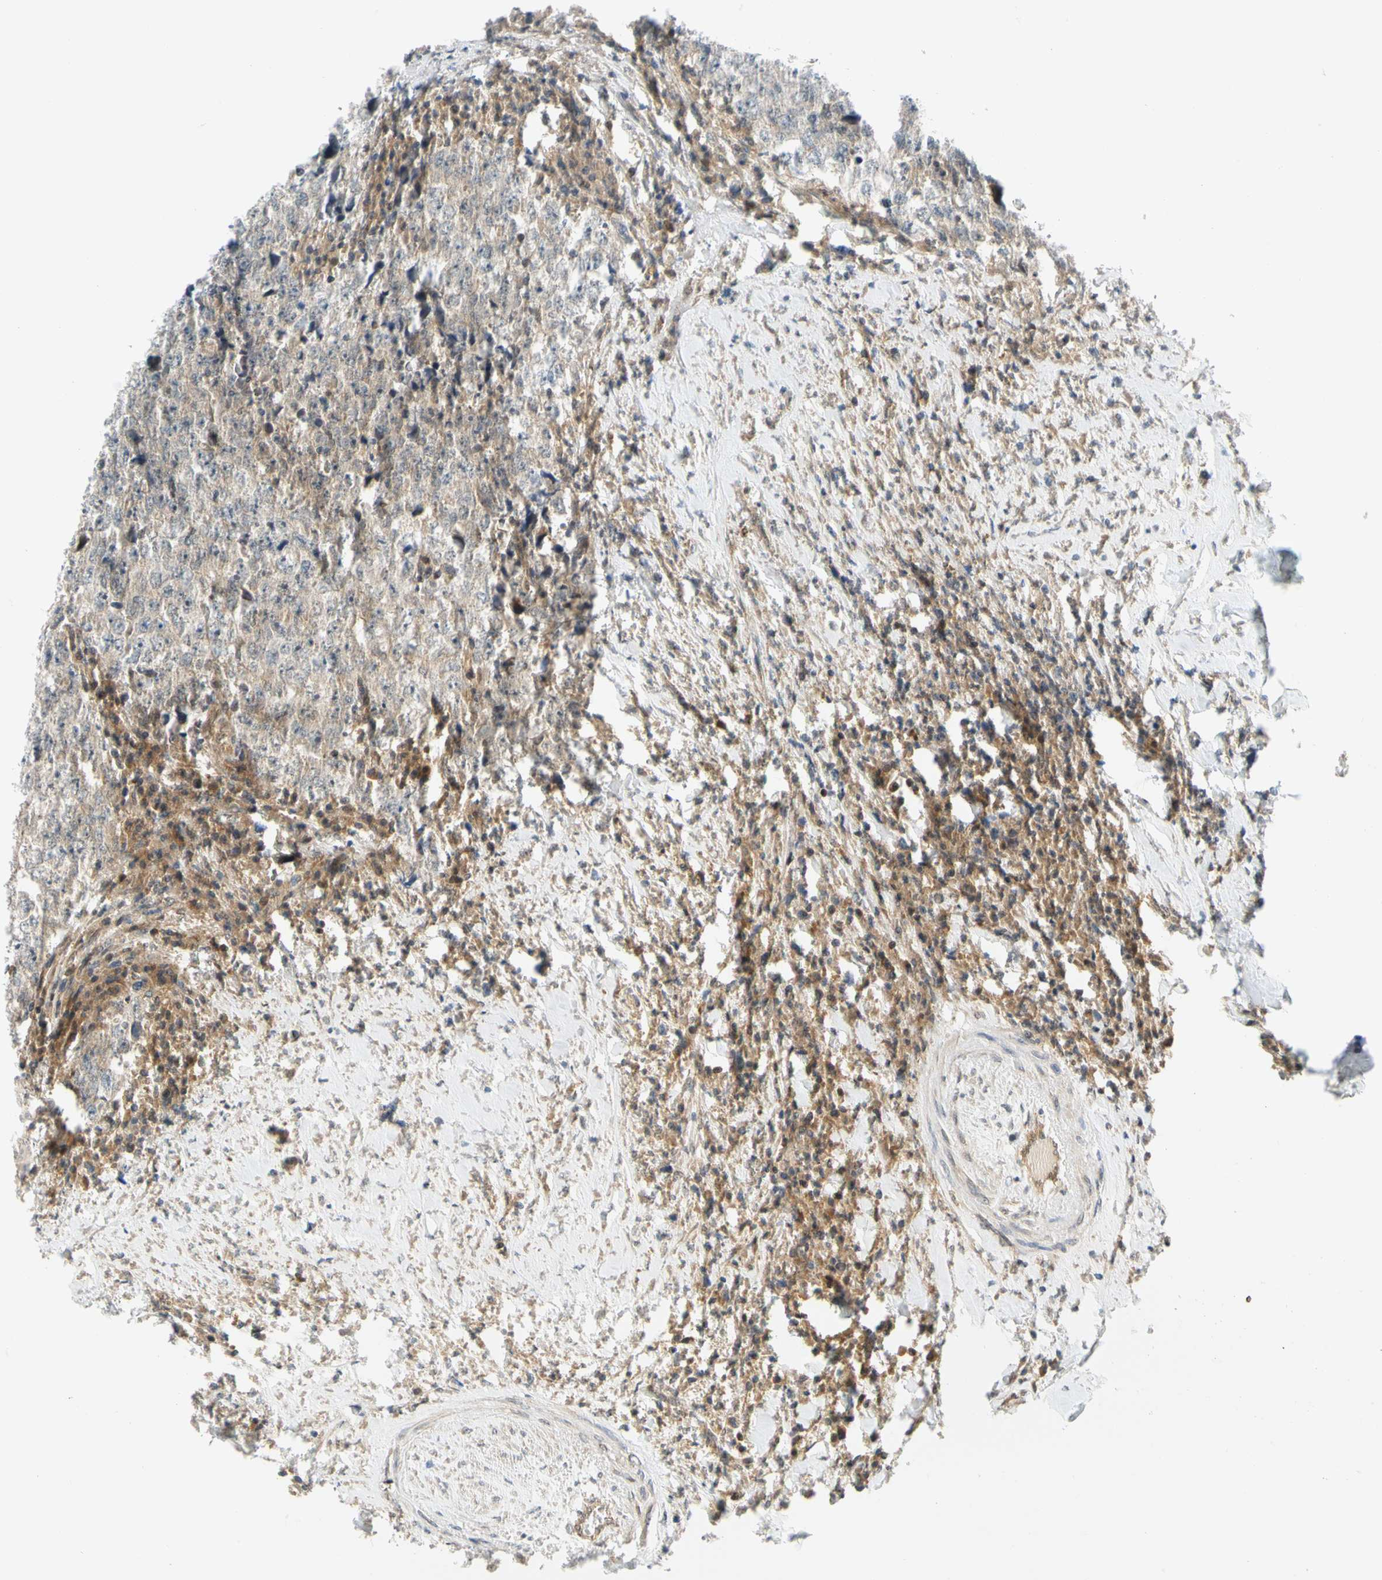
{"staining": {"intensity": "weak", "quantity": ">75%", "location": "cytoplasmic/membranous"}, "tissue": "testis cancer", "cell_type": "Tumor cells", "image_type": "cancer", "snomed": [{"axis": "morphology", "description": "Necrosis, NOS"}, {"axis": "morphology", "description": "Carcinoma, Embryonal, NOS"}, {"axis": "topography", "description": "Testis"}], "caption": "A micrograph showing weak cytoplasmic/membranous expression in about >75% of tumor cells in testis cancer (embryonal carcinoma), as visualized by brown immunohistochemical staining.", "gene": "MAPK9", "patient": {"sex": "male", "age": 19}}